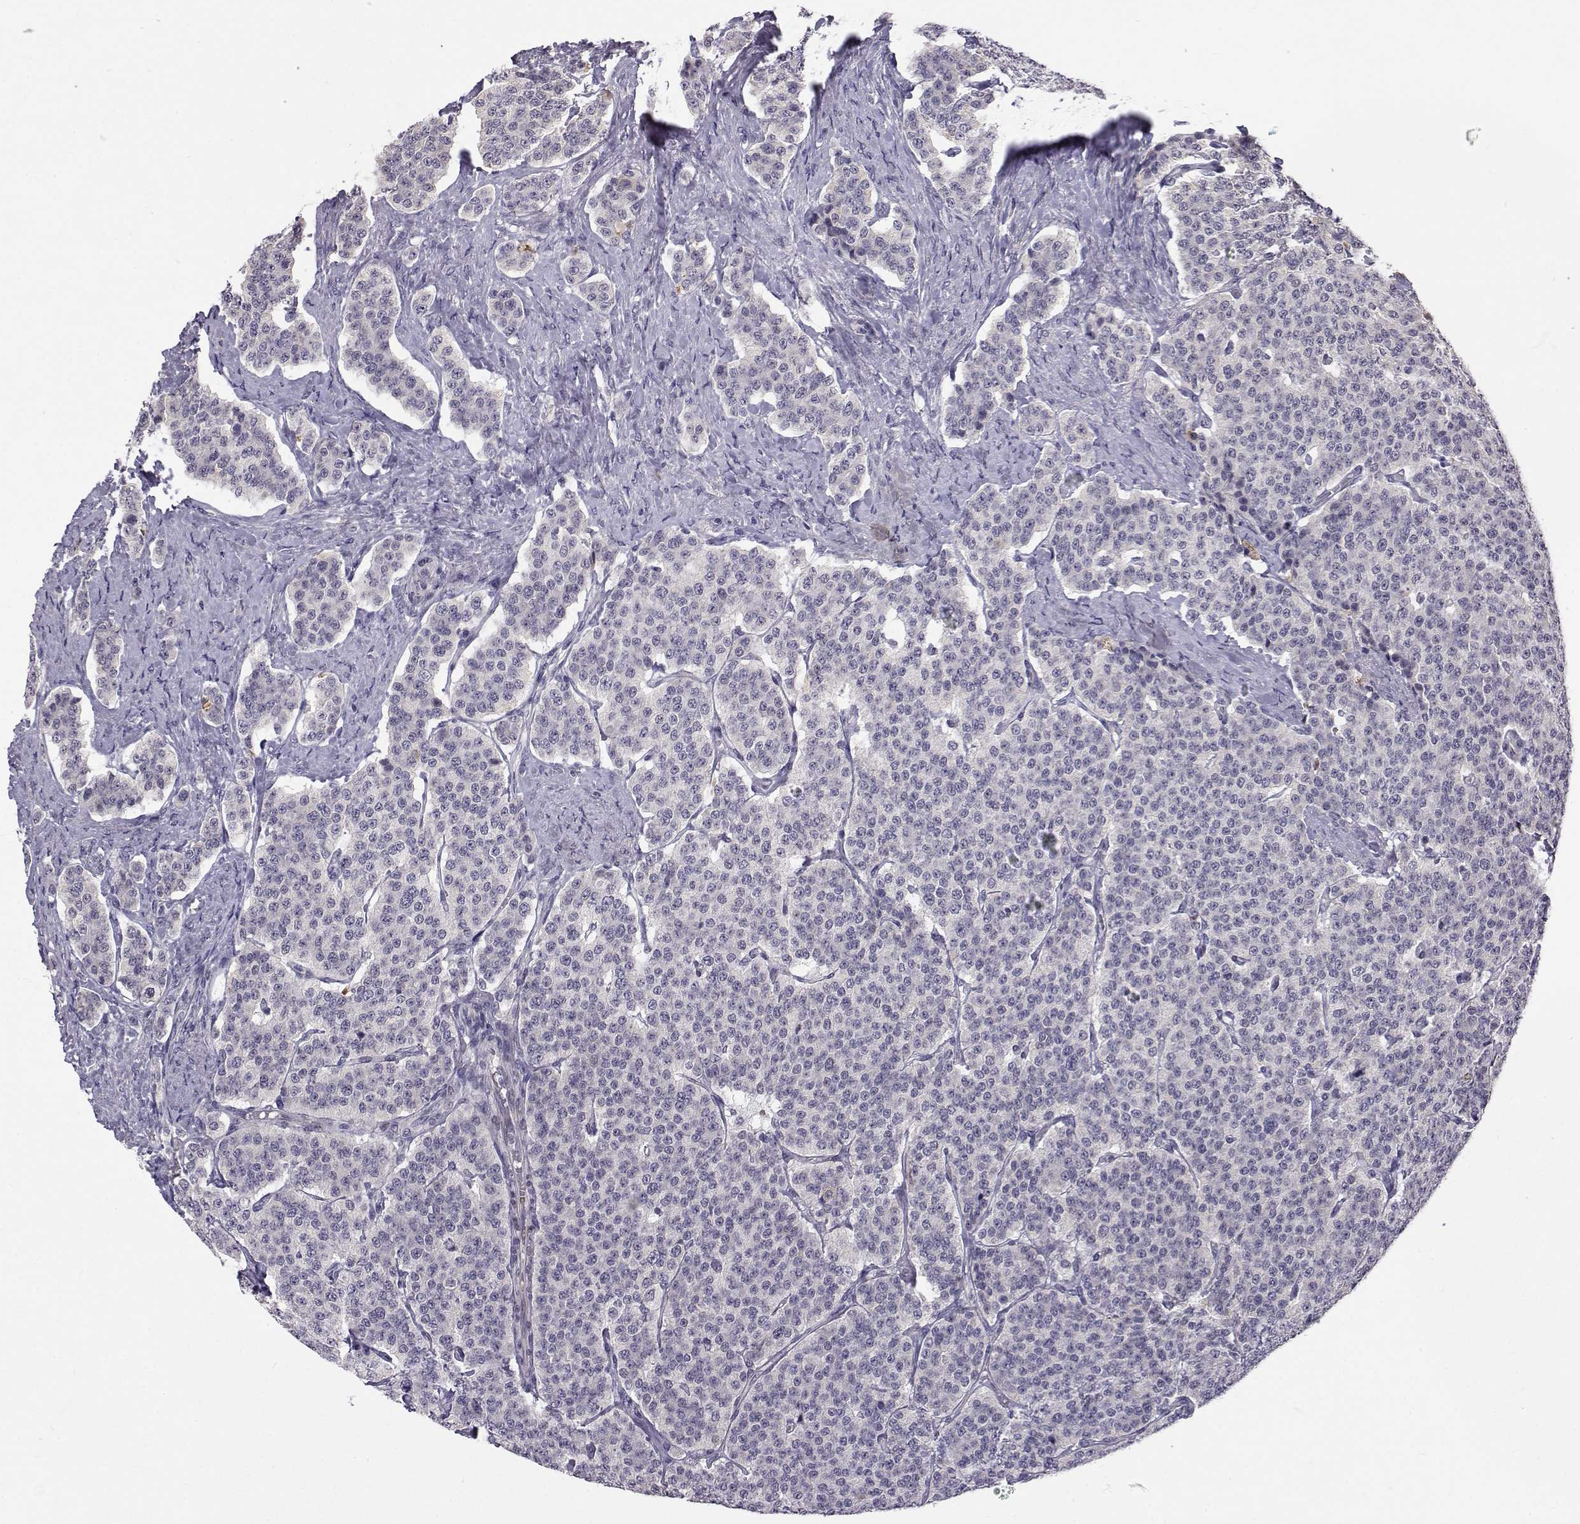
{"staining": {"intensity": "negative", "quantity": "none", "location": "none"}, "tissue": "carcinoid", "cell_type": "Tumor cells", "image_type": "cancer", "snomed": [{"axis": "morphology", "description": "Carcinoid, malignant, NOS"}, {"axis": "topography", "description": "Small intestine"}], "caption": "Micrograph shows no protein staining in tumor cells of carcinoid (malignant) tissue.", "gene": "SLC6A3", "patient": {"sex": "female", "age": 58}}